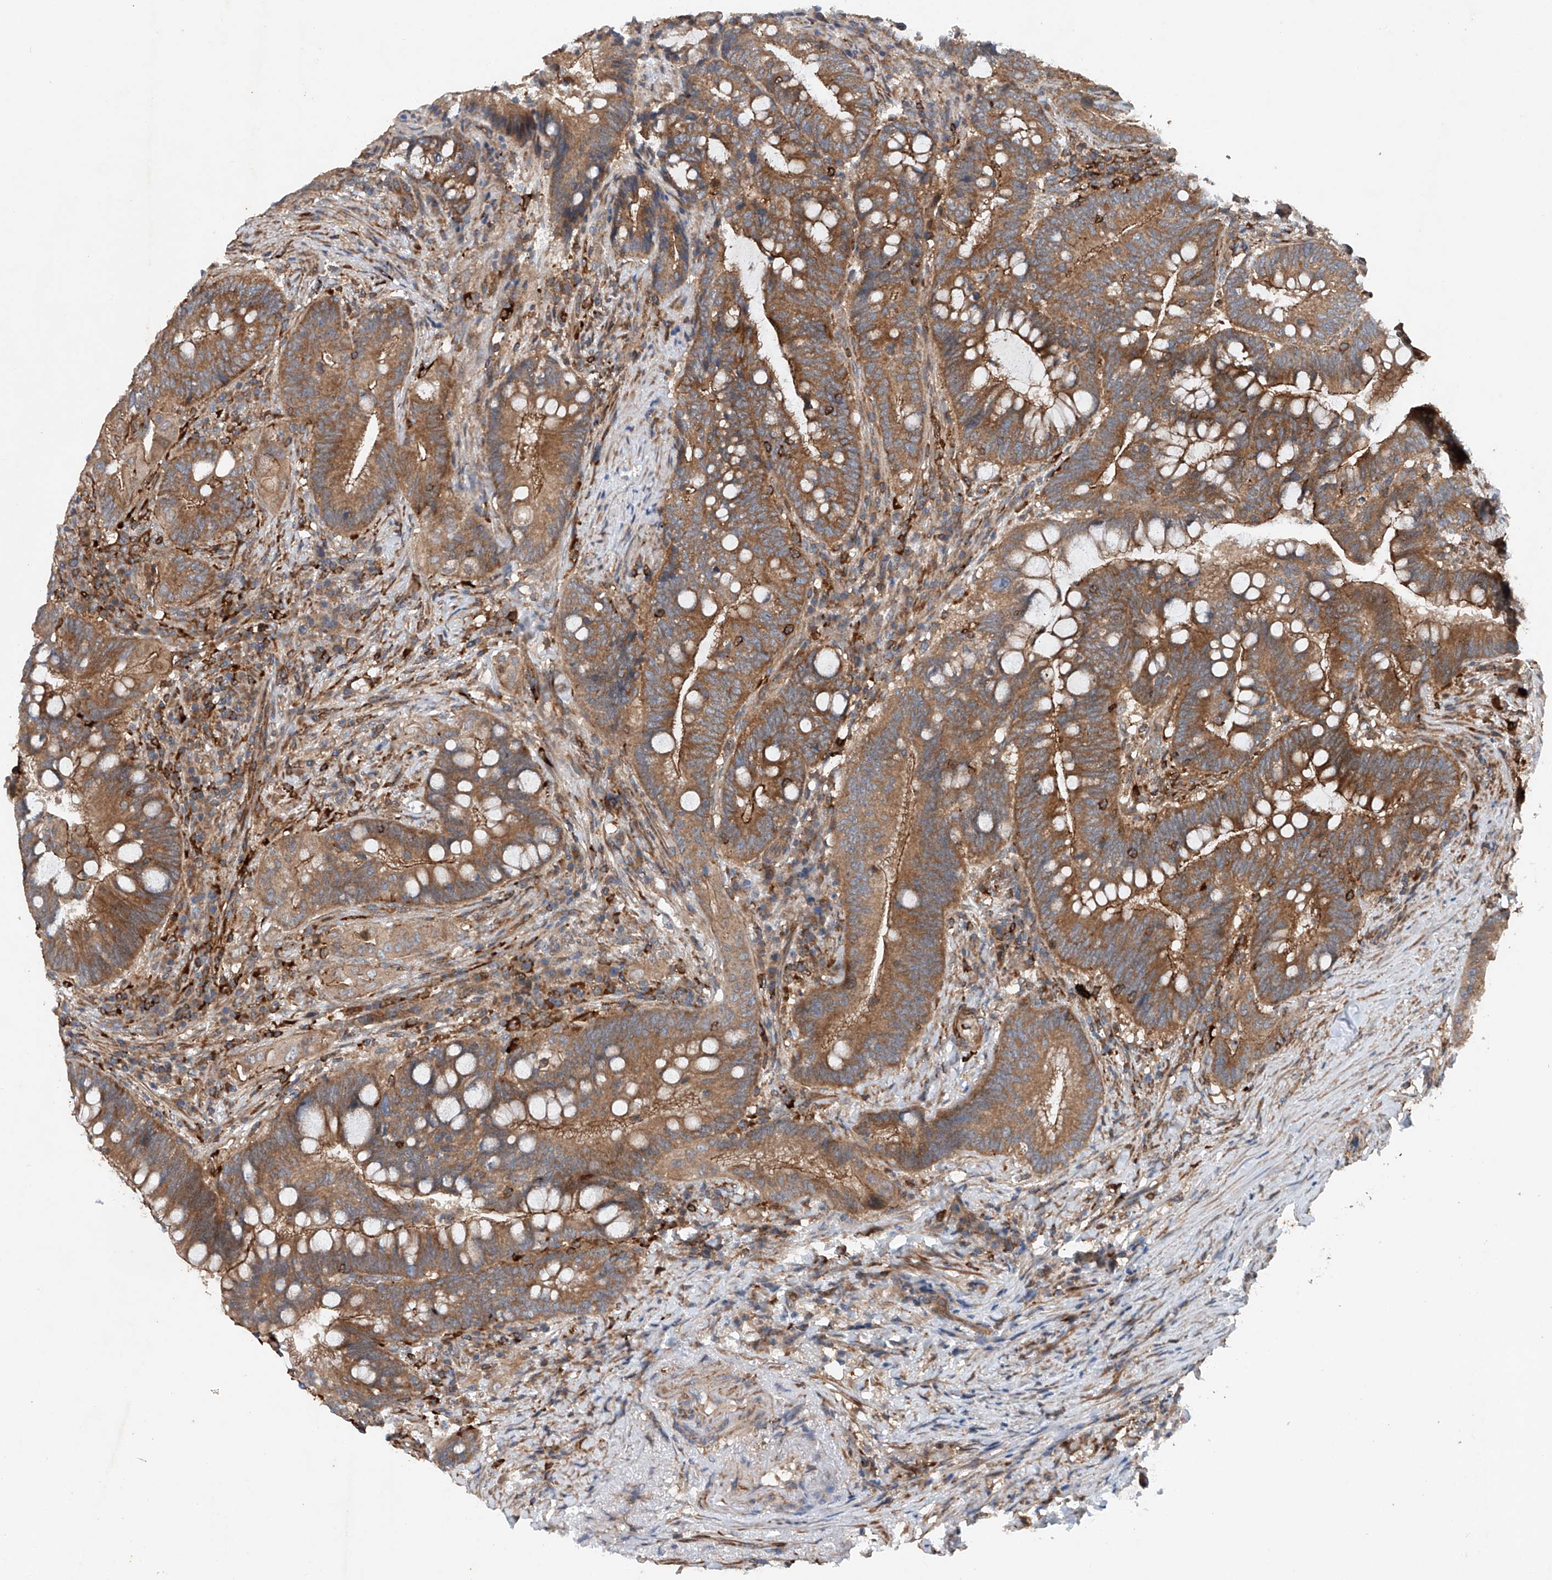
{"staining": {"intensity": "strong", "quantity": ">75%", "location": "cytoplasmic/membranous"}, "tissue": "colorectal cancer", "cell_type": "Tumor cells", "image_type": "cancer", "snomed": [{"axis": "morphology", "description": "Adenocarcinoma, NOS"}, {"axis": "topography", "description": "Colon"}], "caption": "Immunohistochemistry (IHC) (DAB) staining of human colorectal adenocarcinoma exhibits strong cytoplasmic/membranous protein positivity in about >75% of tumor cells.", "gene": "CEP85L", "patient": {"sex": "female", "age": 66}}